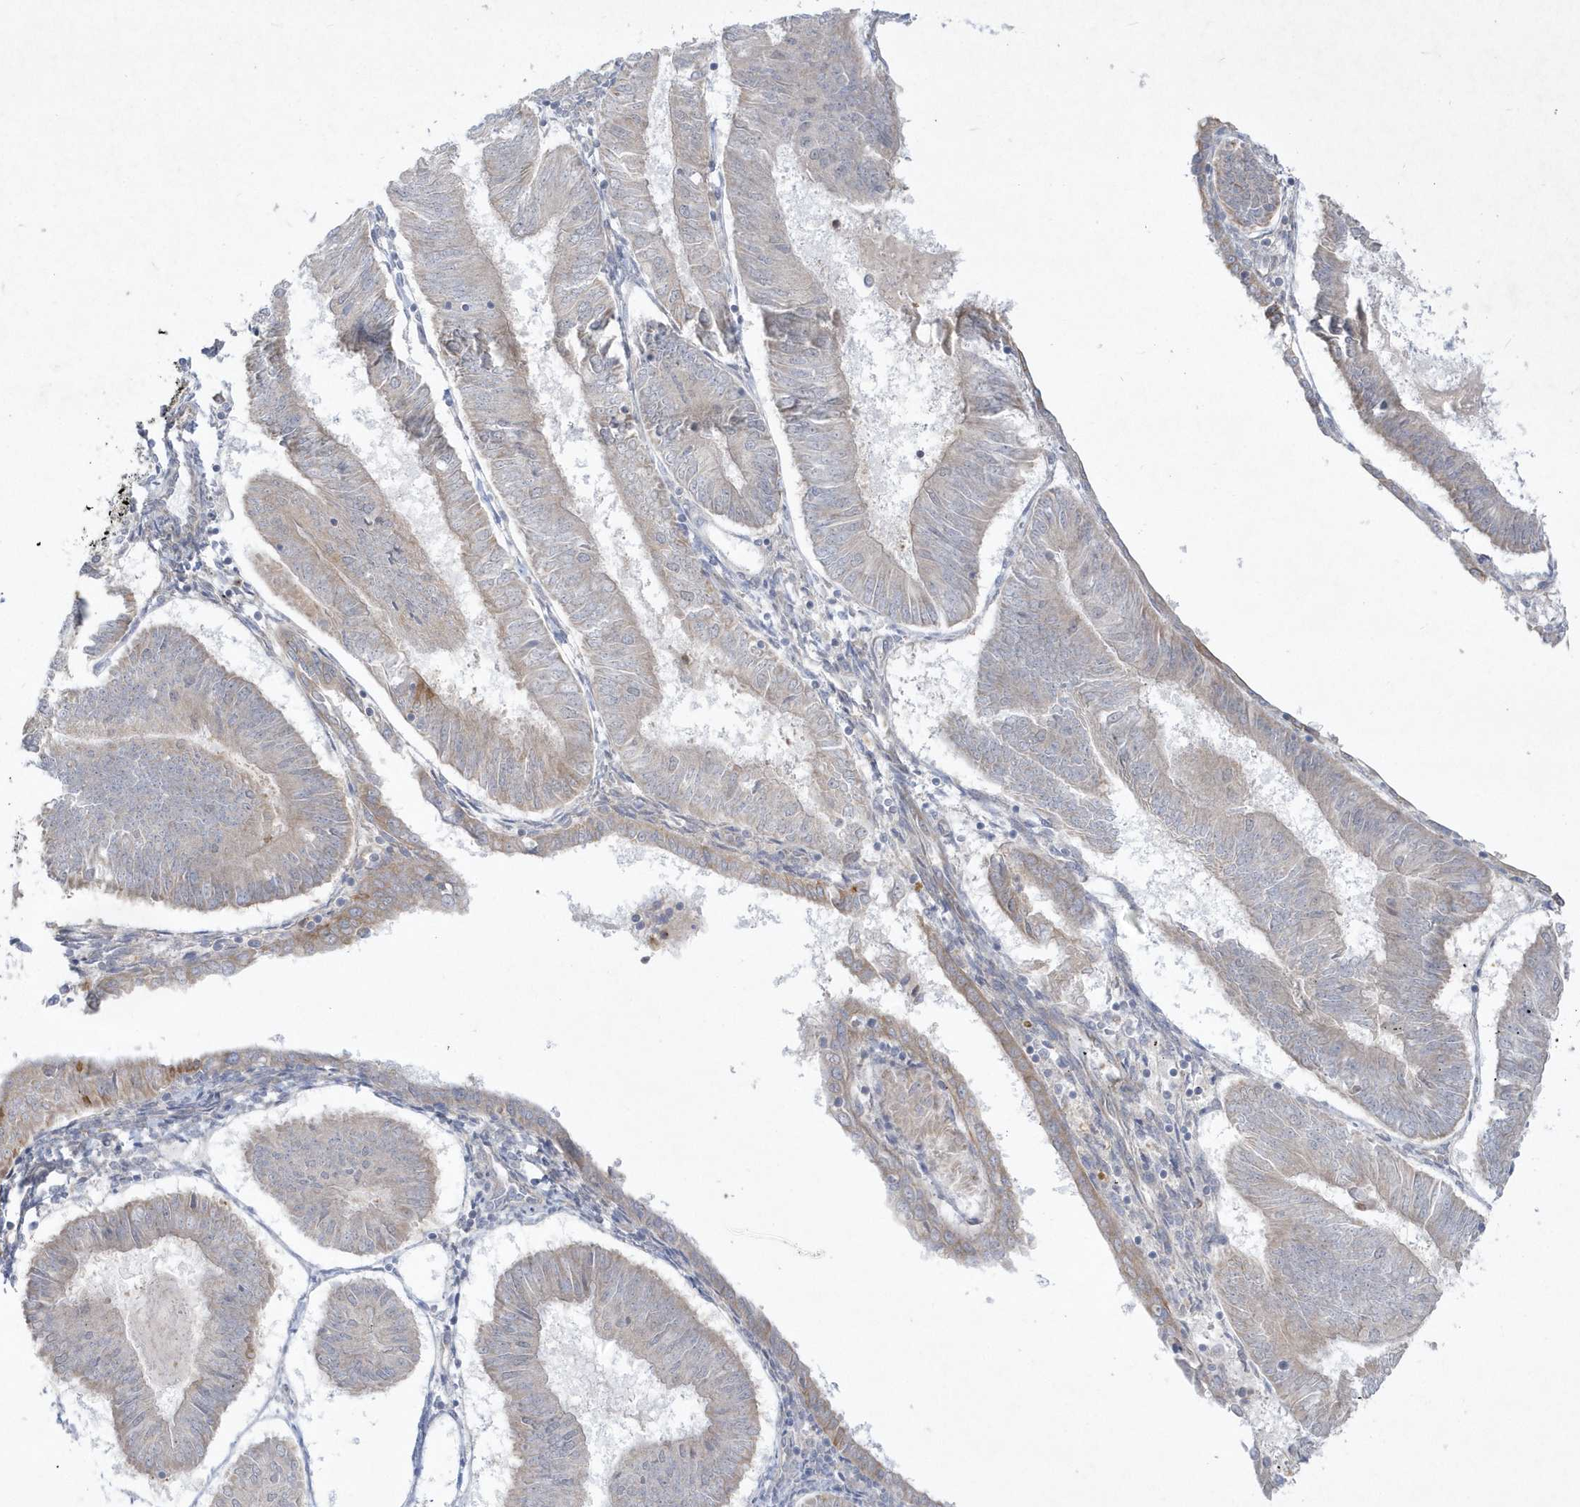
{"staining": {"intensity": "negative", "quantity": "none", "location": "none"}, "tissue": "endometrial cancer", "cell_type": "Tumor cells", "image_type": "cancer", "snomed": [{"axis": "morphology", "description": "Adenocarcinoma, NOS"}, {"axis": "topography", "description": "Endometrium"}], "caption": "High power microscopy image of an immunohistochemistry (IHC) micrograph of endometrial cancer, revealing no significant positivity in tumor cells.", "gene": "LARS1", "patient": {"sex": "female", "age": 58}}